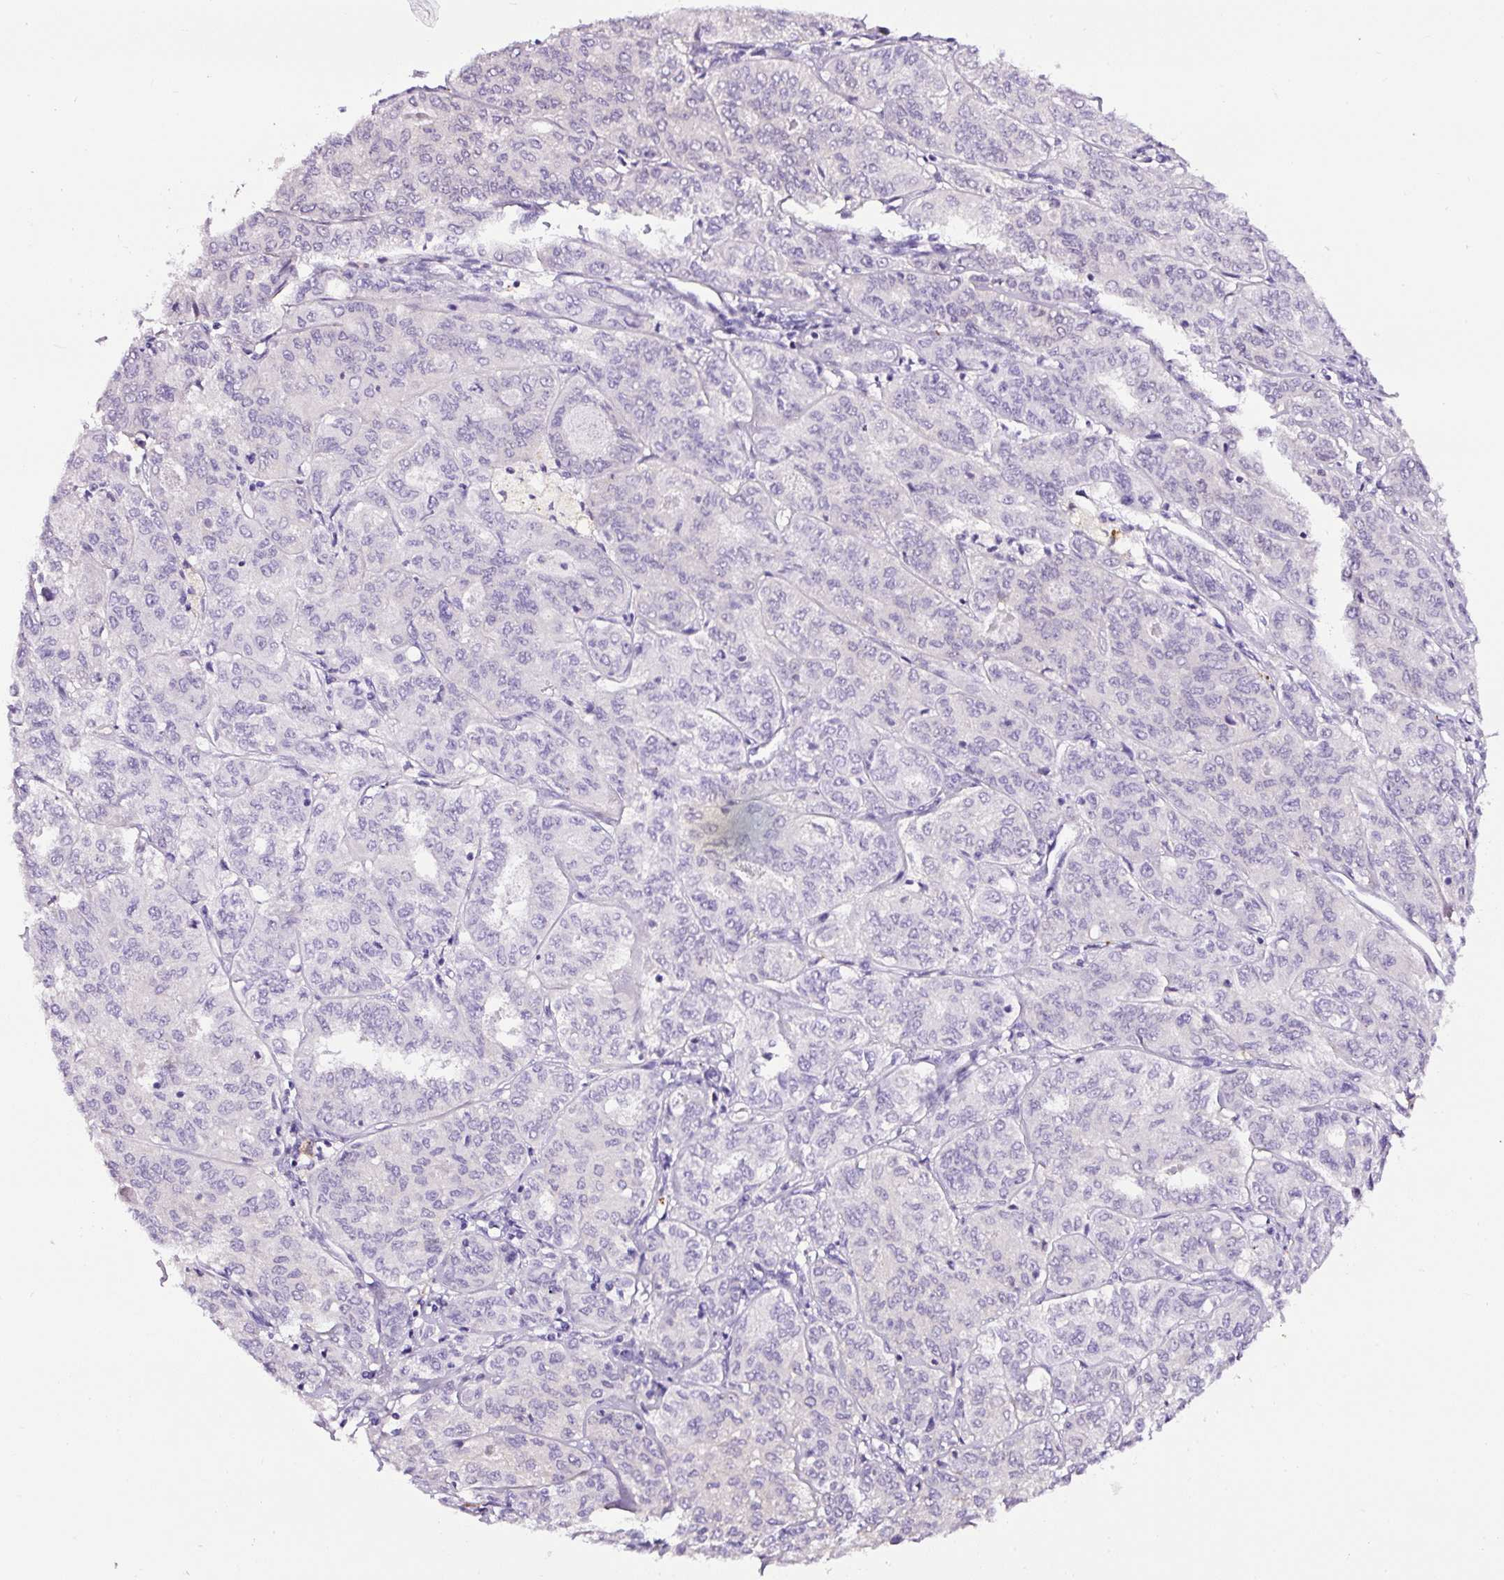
{"staining": {"intensity": "negative", "quantity": "none", "location": "none"}, "tissue": "endometrial cancer", "cell_type": "Tumor cells", "image_type": "cancer", "snomed": [{"axis": "morphology", "description": "Adenocarcinoma, NOS"}, {"axis": "topography", "description": "Endometrium"}], "caption": "High magnification brightfield microscopy of endometrial cancer (adenocarcinoma) stained with DAB (3,3'-diaminobenzidine) (brown) and counterstained with hematoxylin (blue): tumor cells show no significant expression. (Stains: DAB (3,3'-diaminobenzidine) immunohistochemistry (IHC) with hematoxylin counter stain, Microscopy: brightfield microscopy at high magnification).", "gene": "SP8", "patient": {"sex": "female", "age": 61}}